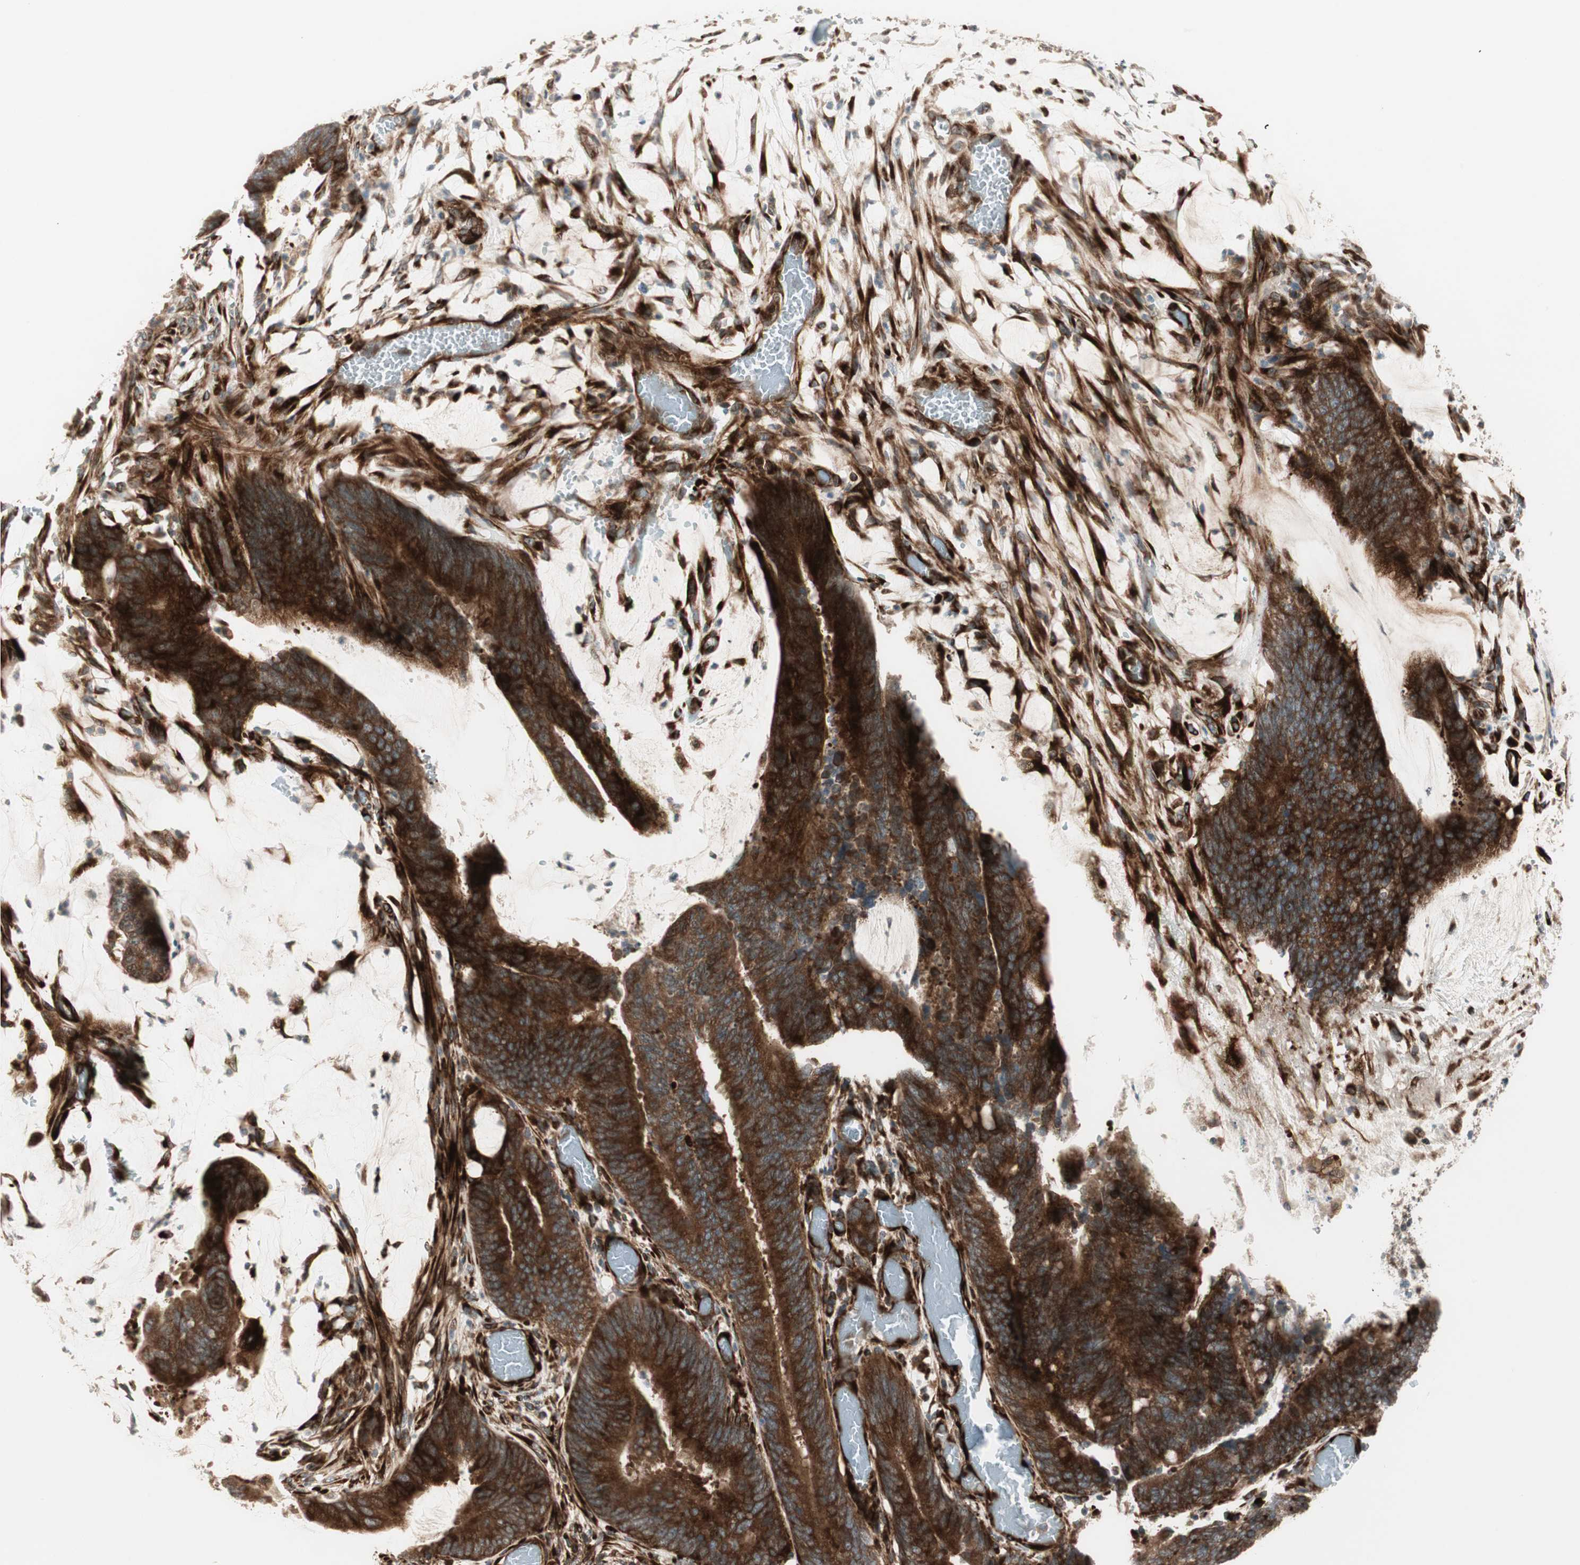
{"staining": {"intensity": "strong", "quantity": ">75%", "location": "cytoplasmic/membranous"}, "tissue": "colorectal cancer", "cell_type": "Tumor cells", "image_type": "cancer", "snomed": [{"axis": "morphology", "description": "Adenocarcinoma, NOS"}, {"axis": "topography", "description": "Rectum"}], "caption": "DAB immunohistochemical staining of colorectal cancer demonstrates strong cytoplasmic/membranous protein expression in approximately >75% of tumor cells.", "gene": "PPP2R5E", "patient": {"sex": "female", "age": 66}}